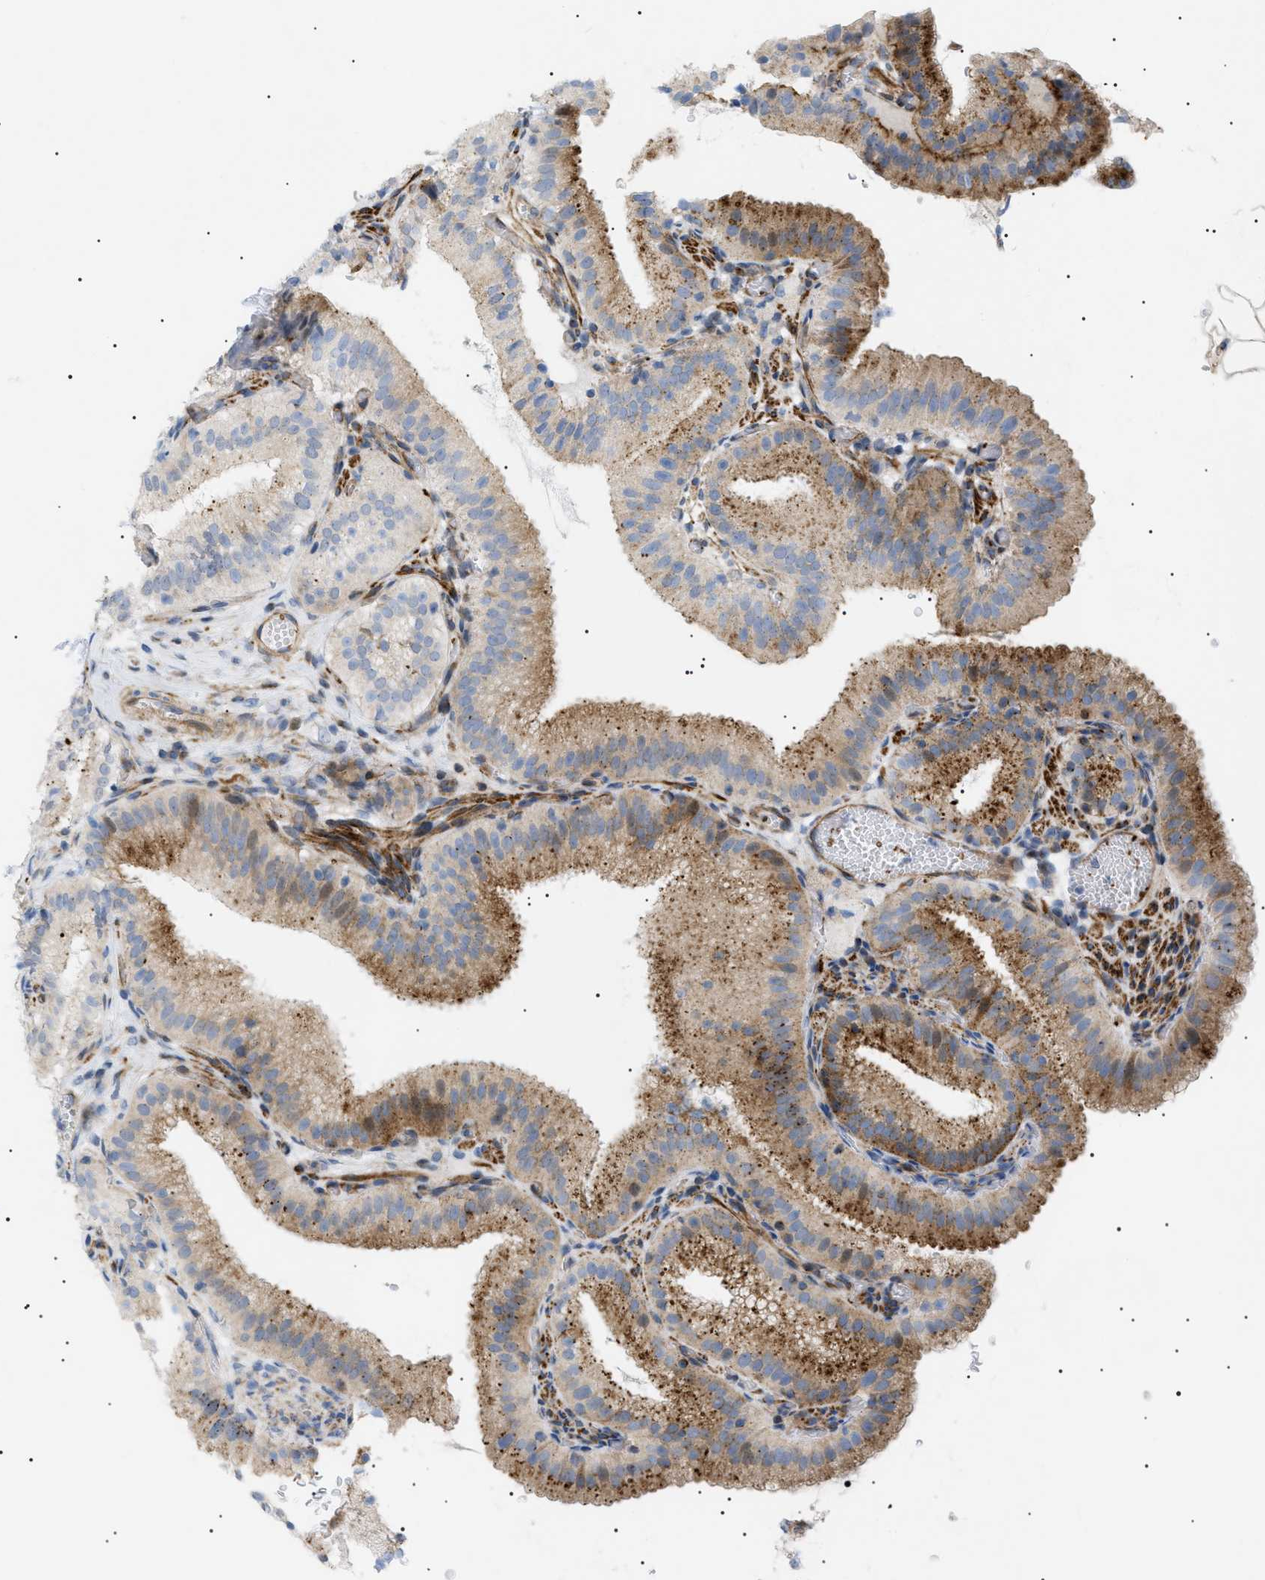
{"staining": {"intensity": "moderate", "quantity": ">75%", "location": "cytoplasmic/membranous"}, "tissue": "gallbladder", "cell_type": "Glandular cells", "image_type": "normal", "snomed": [{"axis": "morphology", "description": "Normal tissue, NOS"}, {"axis": "topography", "description": "Gallbladder"}], "caption": "This is a photomicrograph of immunohistochemistry staining of normal gallbladder, which shows moderate positivity in the cytoplasmic/membranous of glandular cells.", "gene": "SFXN5", "patient": {"sex": "male", "age": 54}}